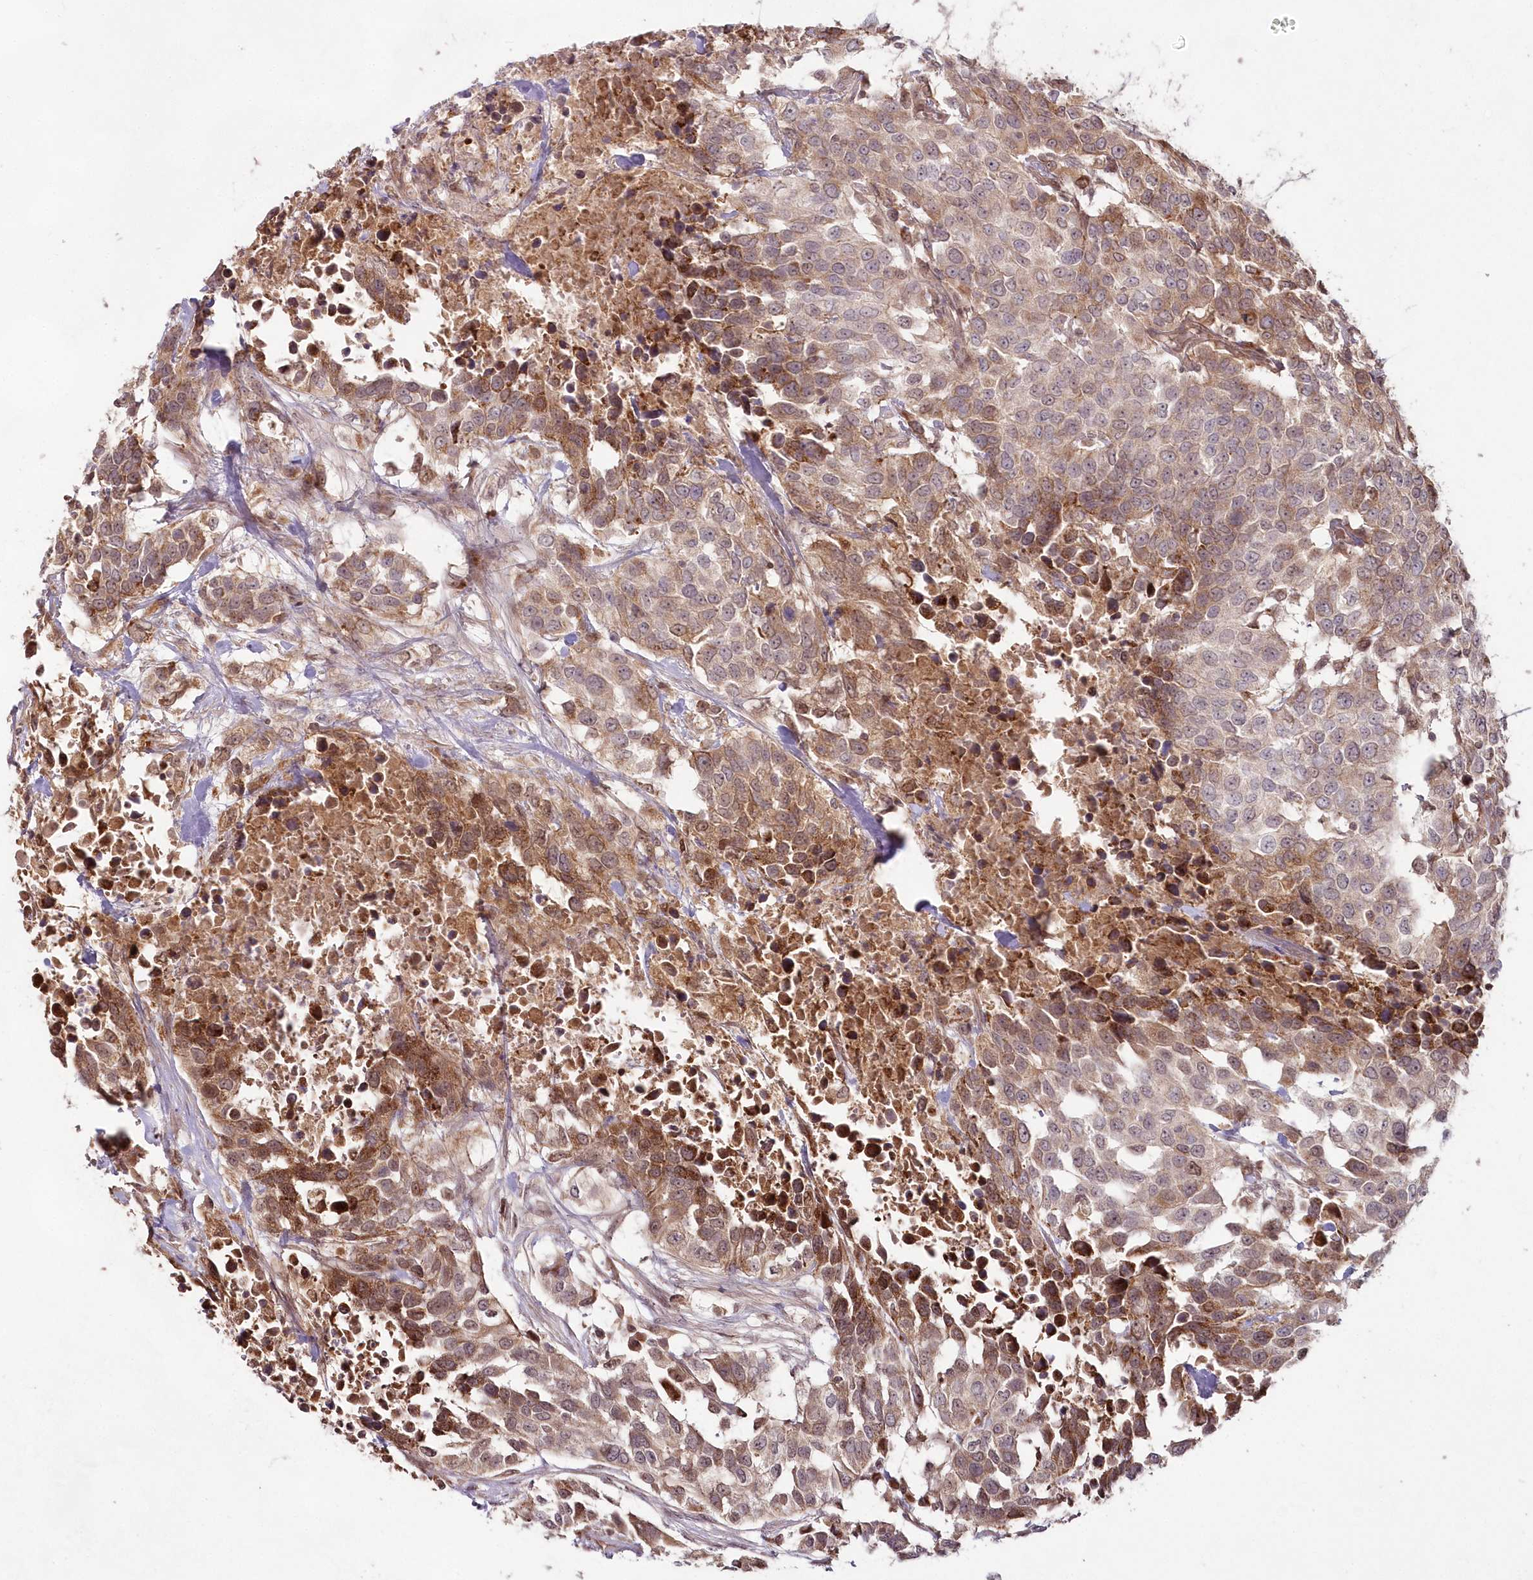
{"staining": {"intensity": "moderate", "quantity": "<25%", "location": "cytoplasmic/membranous"}, "tissue": "urothelial cancer", "cell_type": "Tumor cells", "image_type": "cancer", "snomed": [{"axis": "morphology", "description": "Urothelial carcinoma, High grade"}, {"axis": "topography", "description": "Urinary bladder"}], "caption": "High-grade urothelial carcinoma stained with DAB (3,3'-diaminobenzidine) immunohistochemistry (IHC) displays low levels of moderate cytoplasmic/membranous positivity in about <25% of tumor cells.", "gene": "IMPA1", "patient": {"sex": "female", "age": 80}}